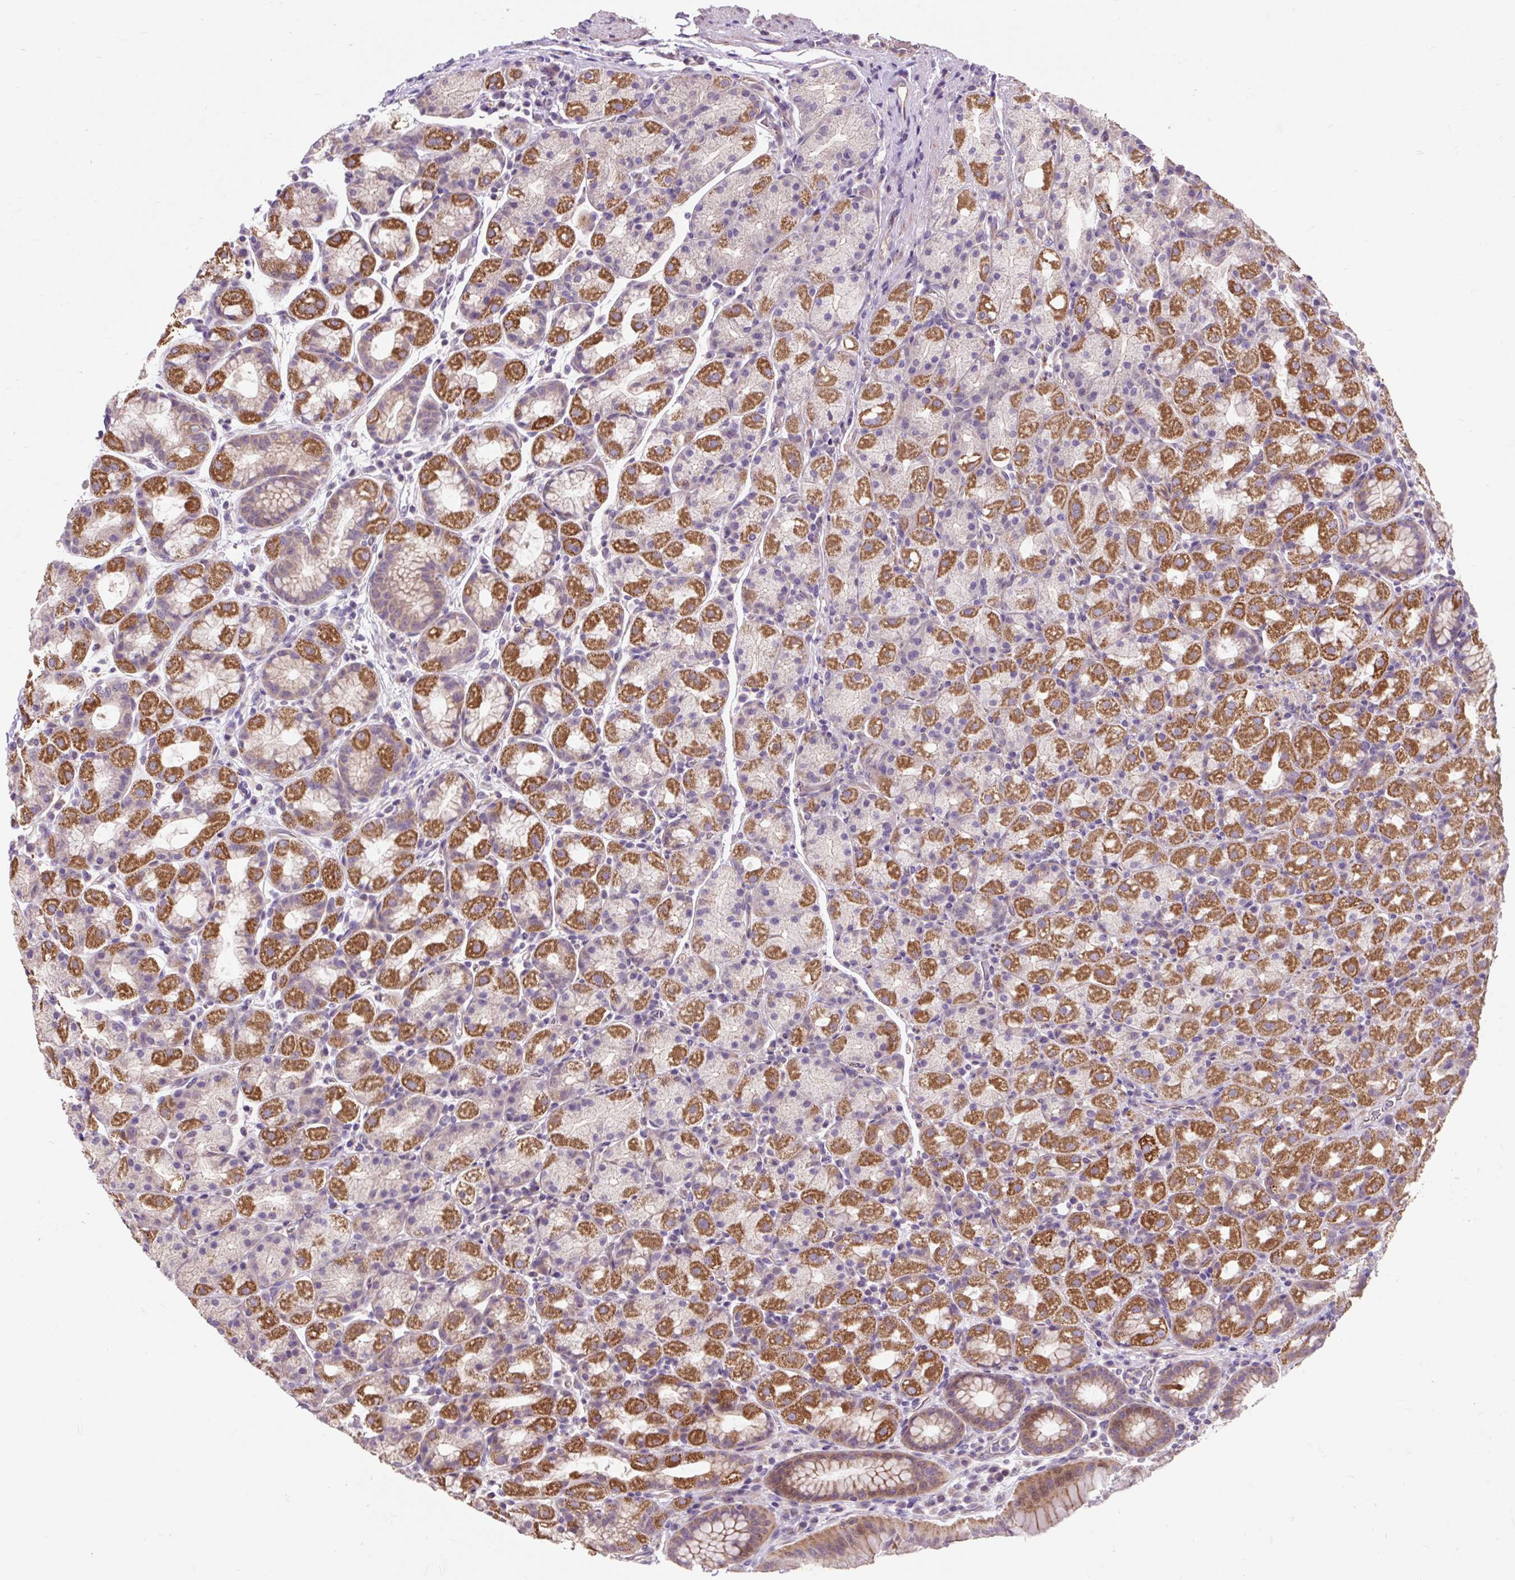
{"staining": {"intensity": "moderate", "quantity": "25%-75%", "location": "cytoplasmic/membranous"}, "tissue": "stomach", "cell_type": "Glandular cells", "image_type": "normal", "snomed": [{"axis": "morphology", "description": "Normal tissue, NOS"}, {"axis": "topography", "description": "Stomach, upper"}, {"axis": "topography", "description": "Stomach"}], "caption": "Immunohistochemical staining of benign human stomach reveals medium levels of moderate cytoplasmic/membranous staining in about 25%-75% of glandular cells.", "gene": "PRIMPOL", "patient": {"sex": "male", "age": 68}}